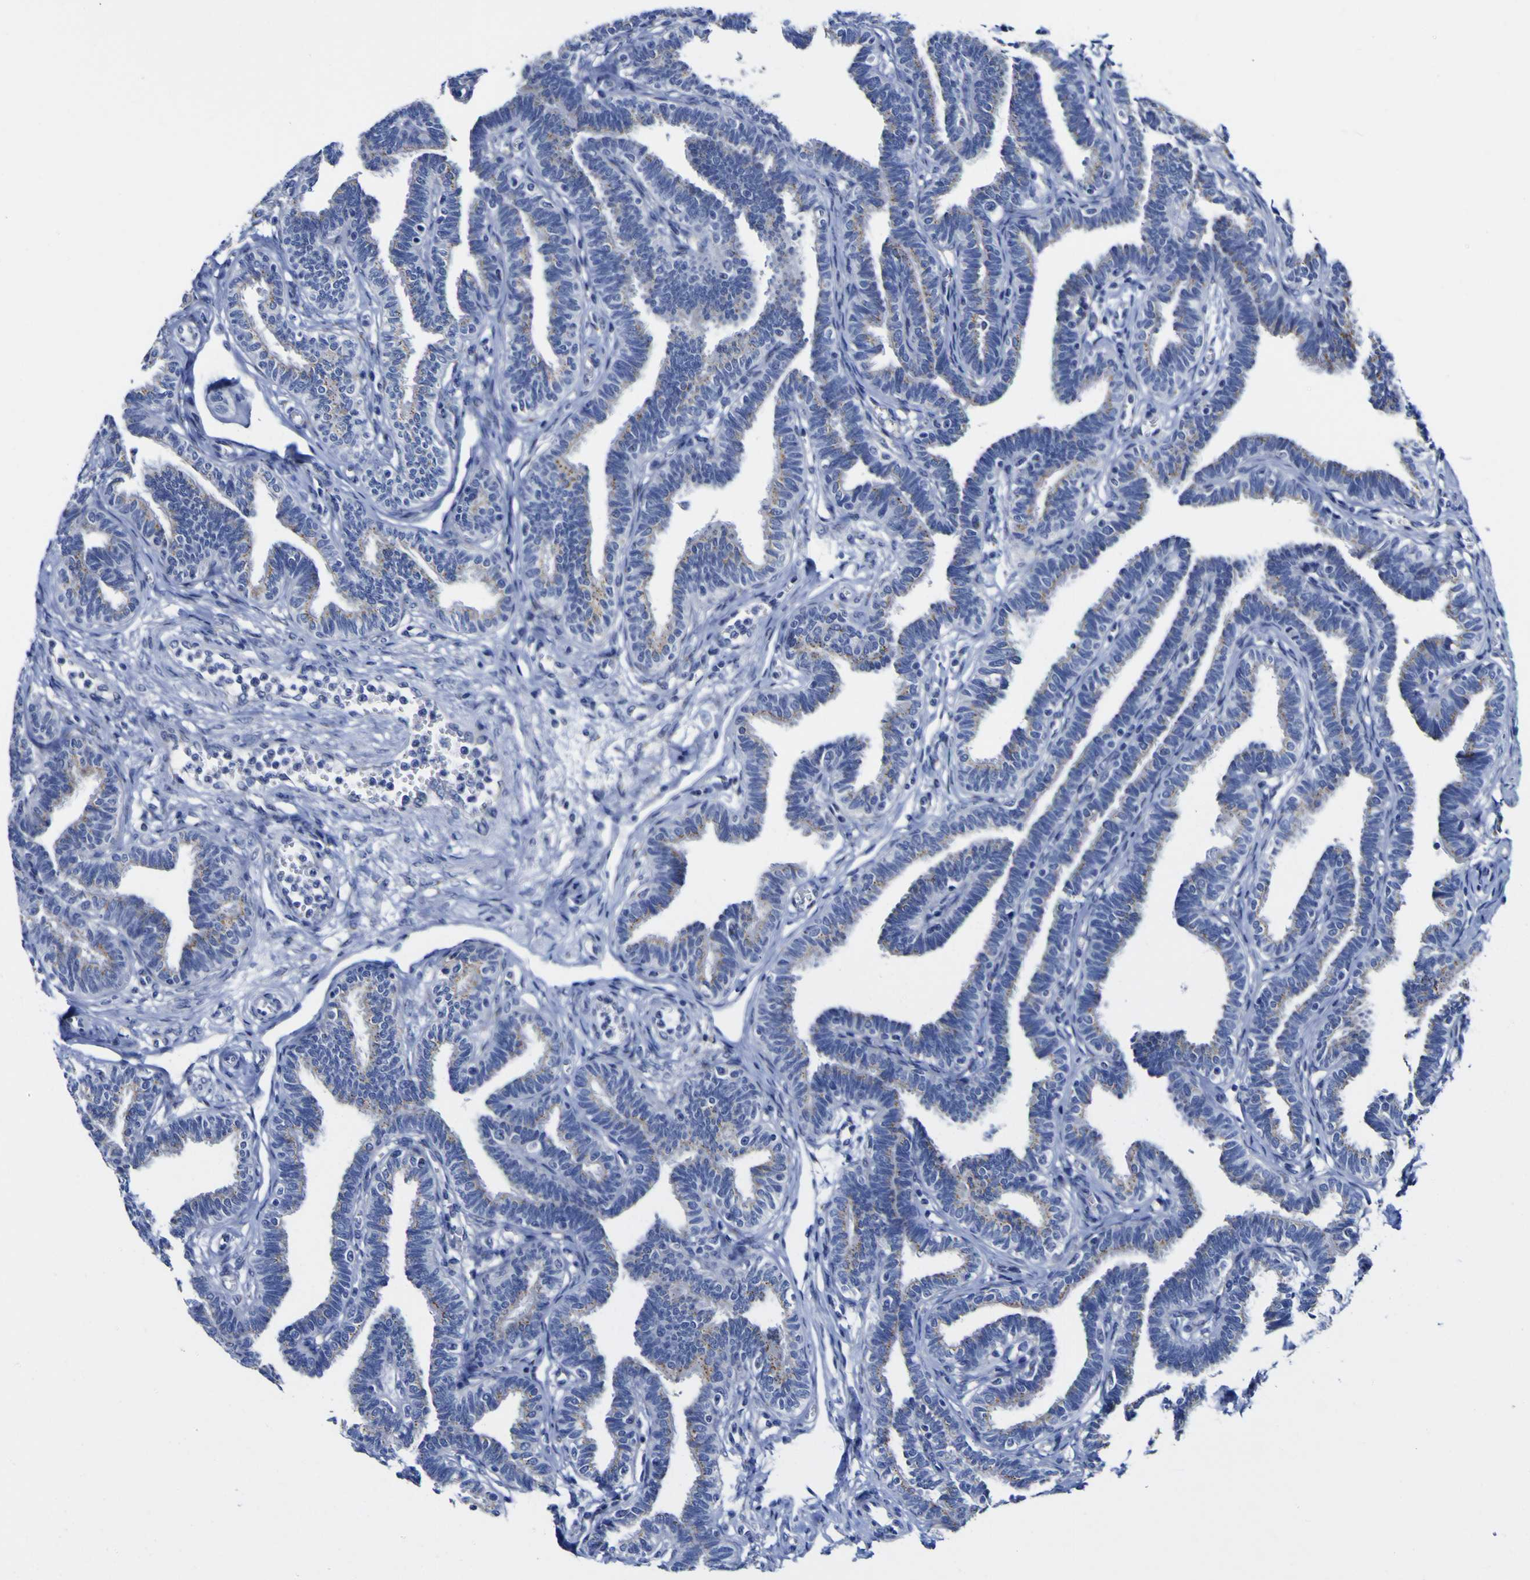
{"staining": {"intensity": "moderate", "quantity": "25%-75%", "location": "cytoplasmic/membranous"}, "tissue": "fallopian tube", "cell_type": "Glandular cells", "image_type": "normal", "snomed": [{"axis": "morphology", "description": "Normal tissue, NOS"}, {"axis": "topography", "description": "Fallopian tube"}, {"axis": "topography", "description": "Ovary"}], "caption": "Protein staining of unremarkable fallopian tube shows moderate cytoplasmic/membranous positivity in about 25%-75% of glandular cells.", "gene": "GOLM1", "patient": {"sex": "female", "age": 23}}